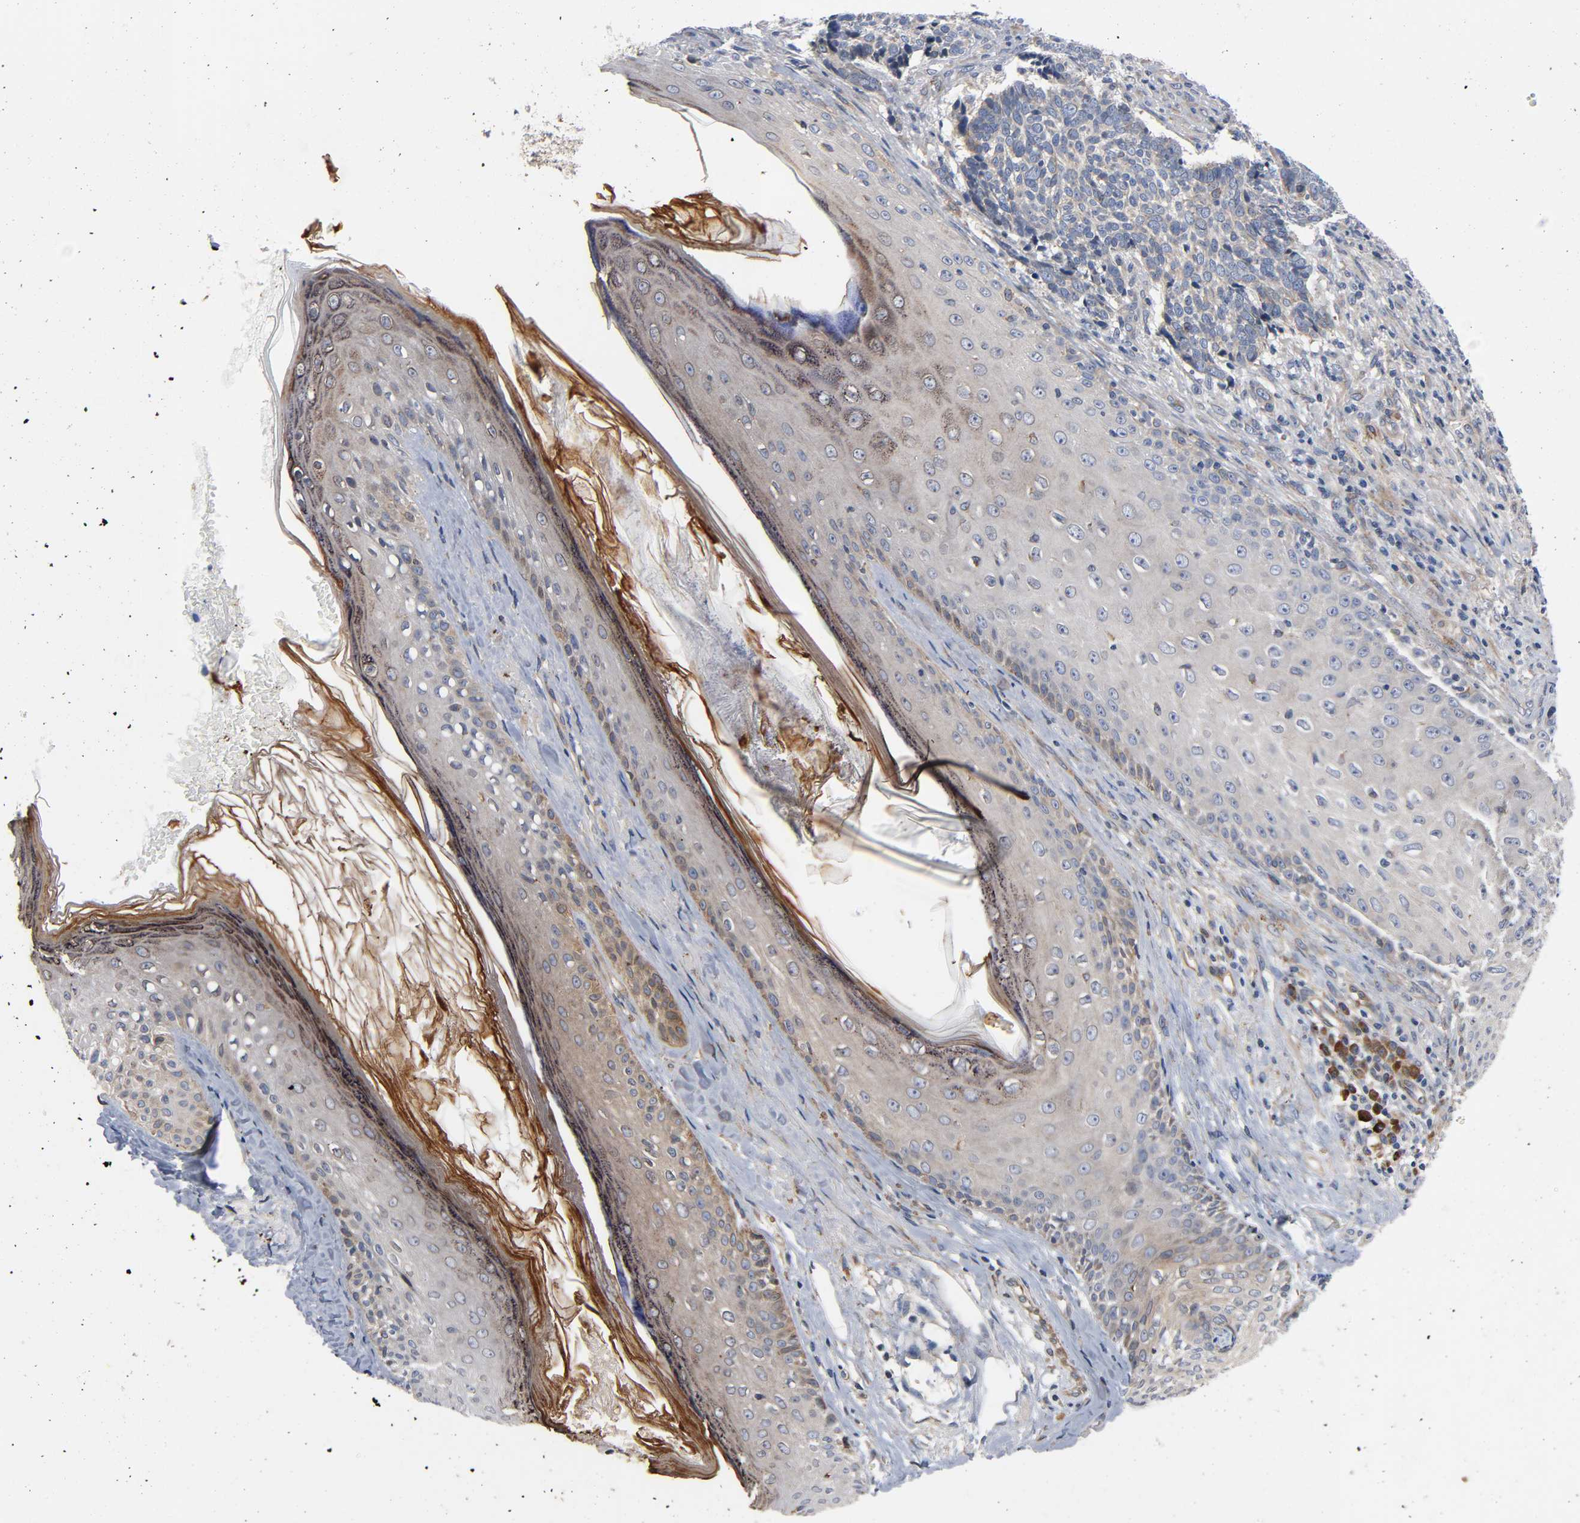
{"staining": {"intensity": "weak", "quantity": "<25%", "location": "cytoplasmic/membranous"}, "tissue": "skin cancer", "cell_type": "Tumor cells", "image_type": "cancer", "snomed": [{"axis": "morphology", "description": "Basal cell carcinoma"}, {"axis": "topography", "description": "Skin"}], "caption": "A micrograph of human basal cell carcinoma (skin) is negative for staining in tumor cells.", "gene": "ASB6", "patient": {"sex": "male", "age": 84}}